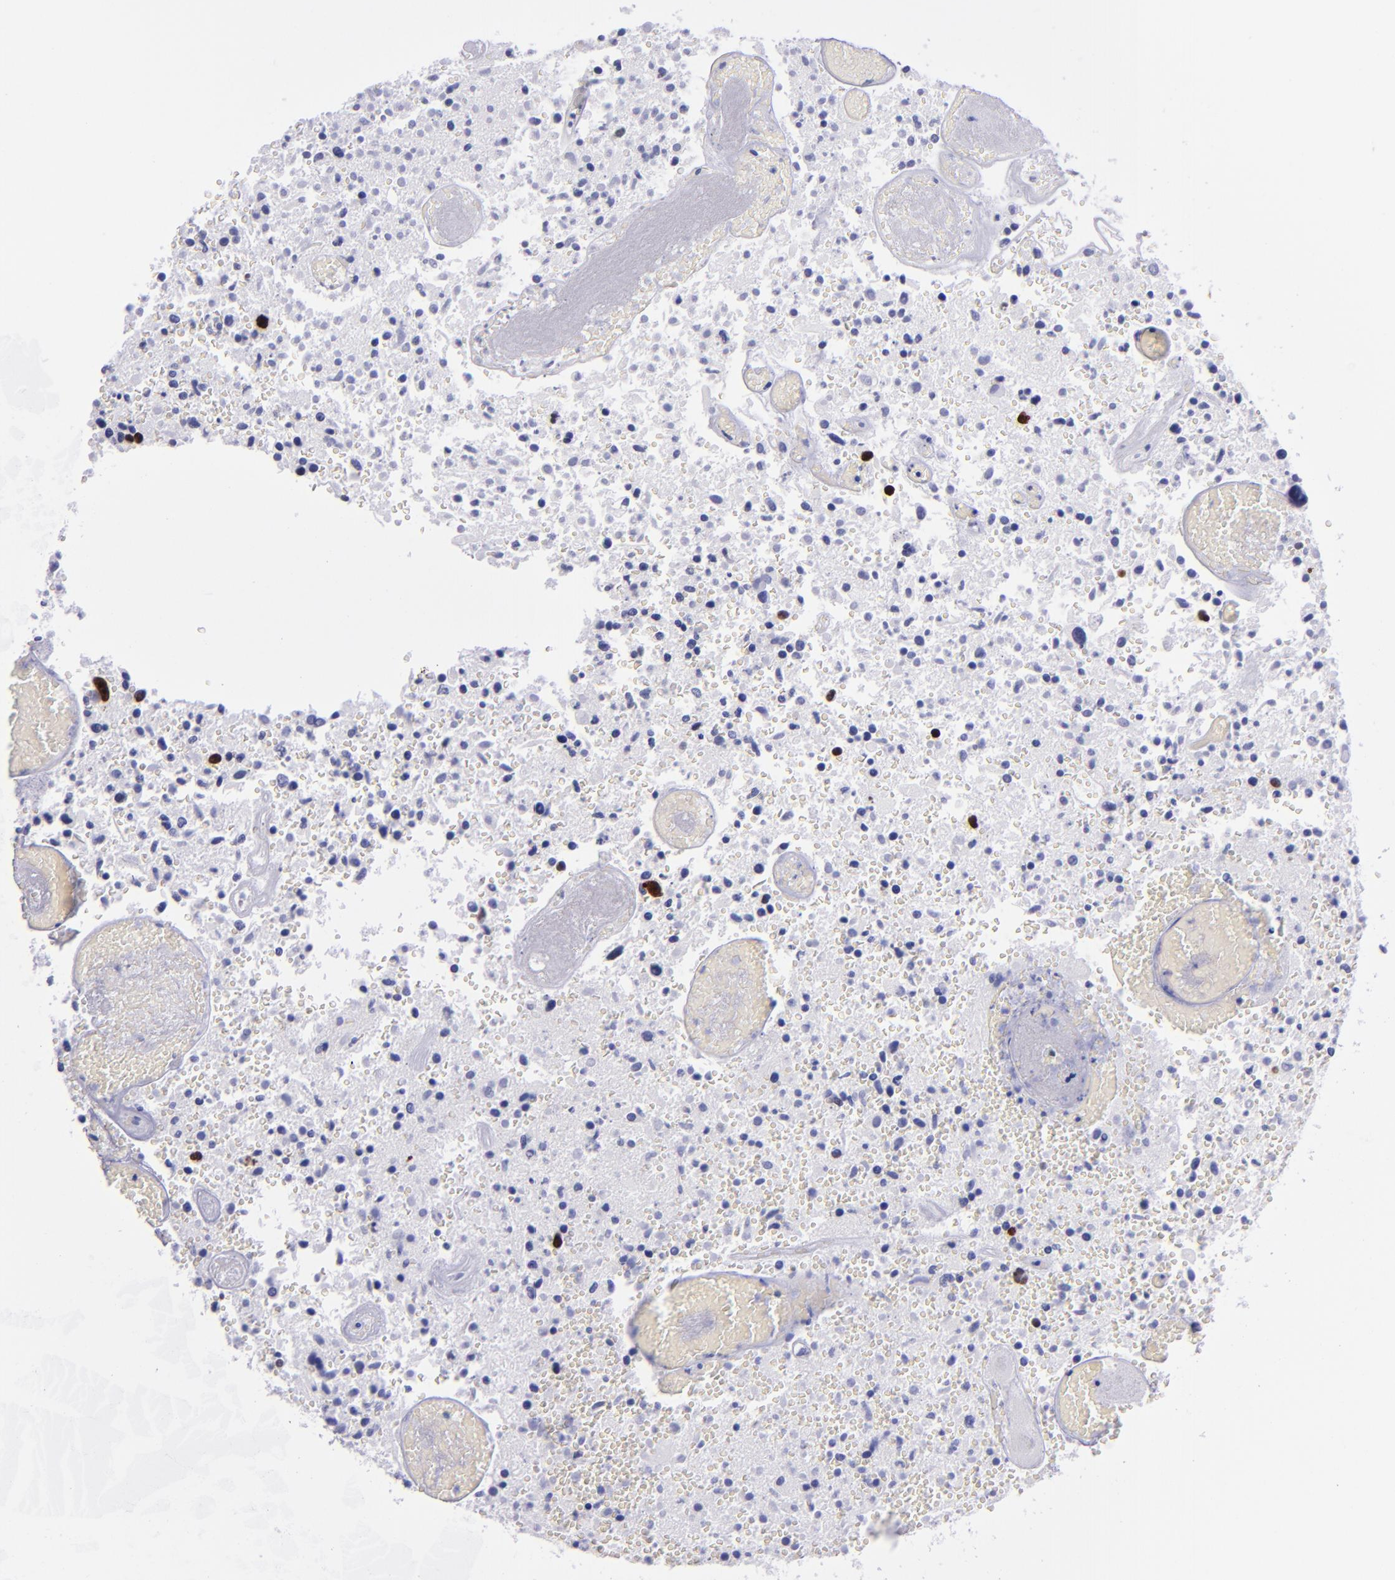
{"staining": {"intensity": "strong", "quantity": "<25%", "location": "nuclear"}, "tissue": "glioma", "cell_type": "Tumor cells", "image_type": "cancer", "snomed": [{"axis": "morphology", "description": "Glioma, malignant, High grade"}, {"axis": "topography", "description": "Brain"}], "caption": "Protein expression analysis of human glioma reveals strong nuclear expression in approximately <25% of tumor cells.", "gene": "TOP2A", "patient": {"sex": "male", "age": 72}}